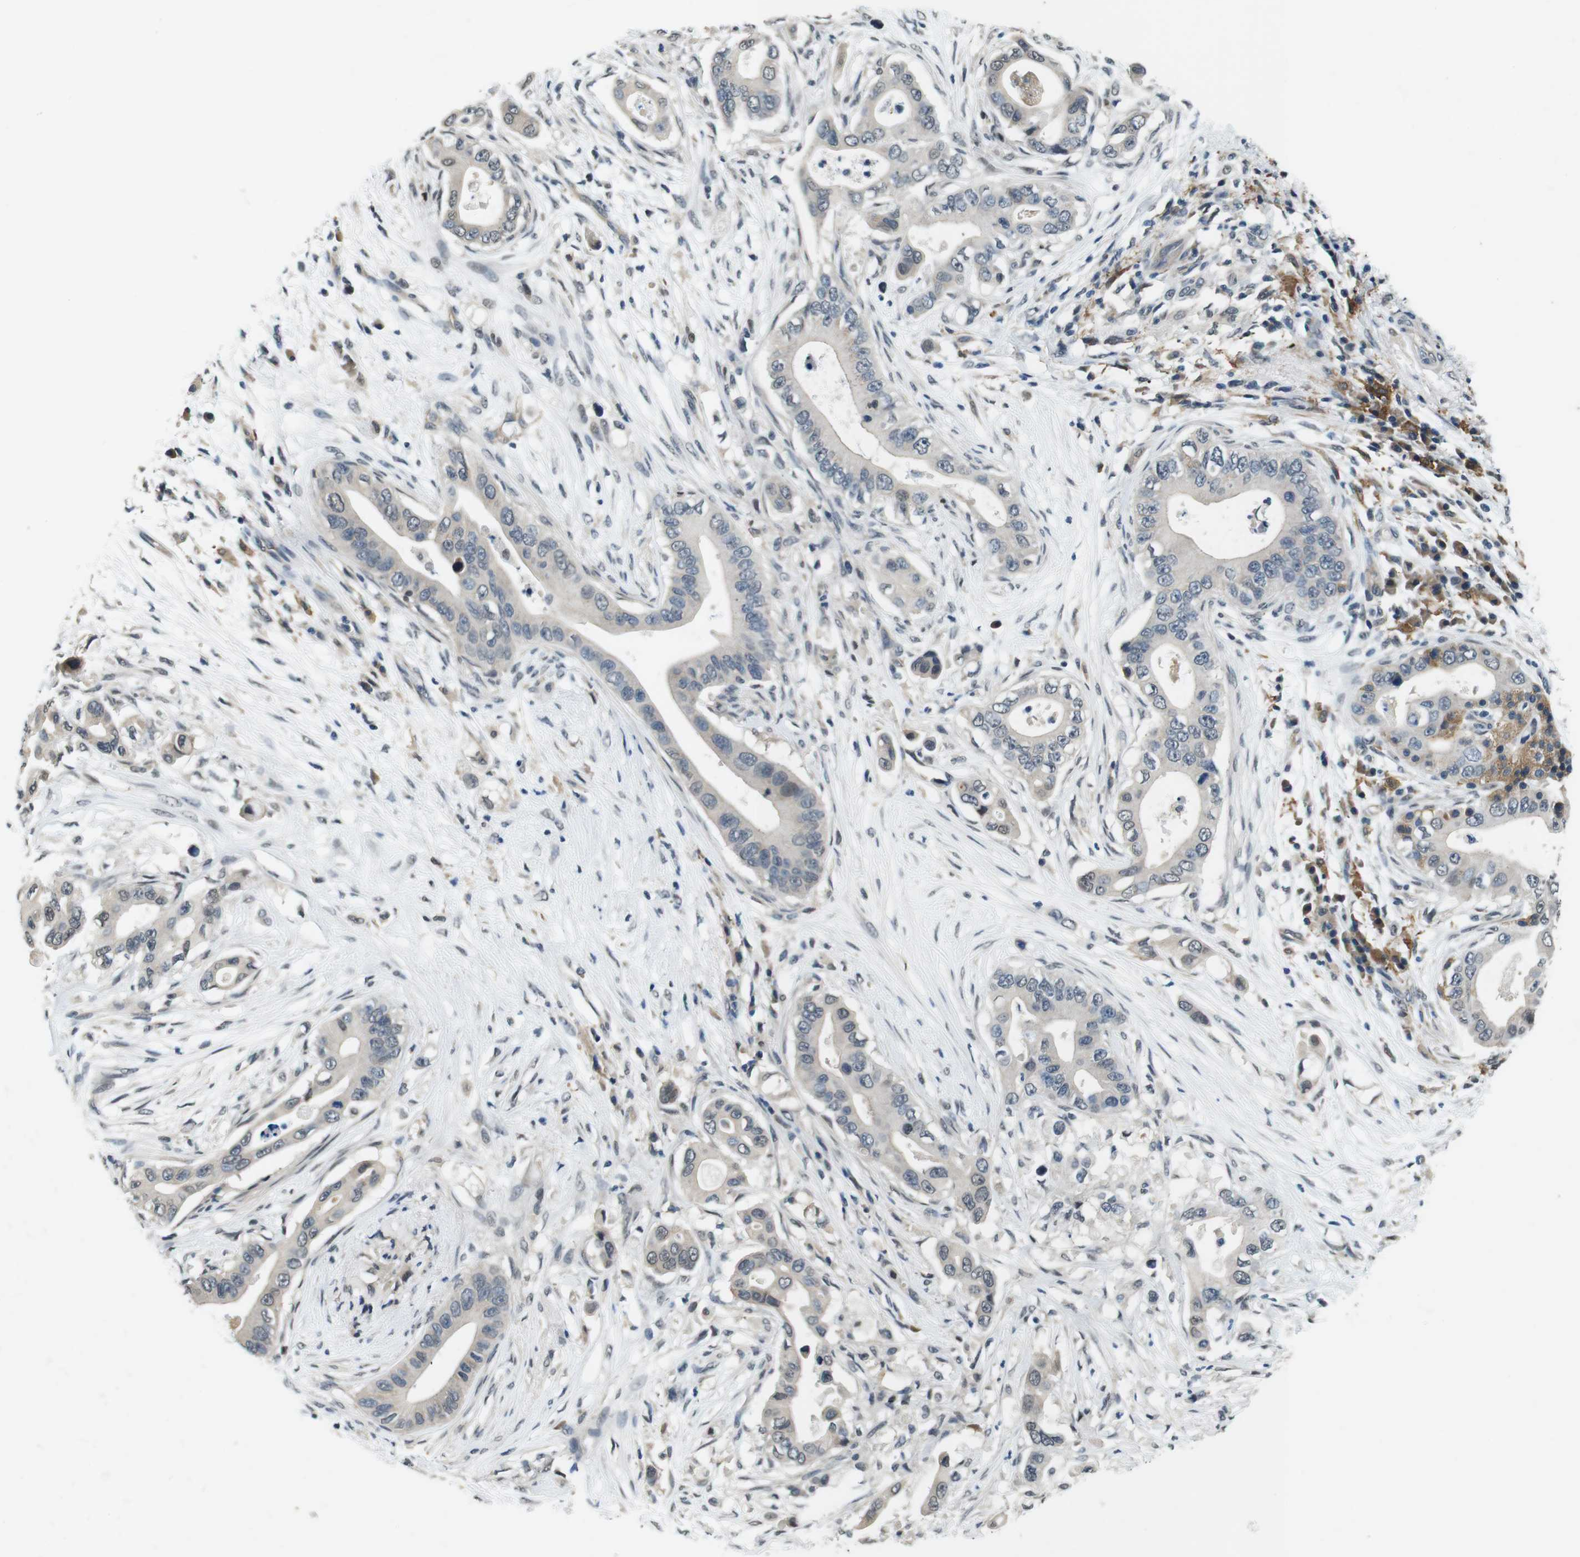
{"staining": {"intensity": "negative", "quantity": "none", "location": "none"}, "tissue": "pancreatic cancer", "cell_type": "Tumor cells", "image_type": "cancer", "snomed": [{"axis": "morphology", "description": "Adenocarcinoma, NOS"}, {"axis": "topography", "description": "Pancreas"}], "caption": "The micrograph shows no significant positivity in tumor cells of pancreatic adenocarcinoma. (Brightfield microscopy of DAB immunohistochemistry at high magnification).", "gene": "CD163L1", "patient": {"sex": "male", "age": 77}}